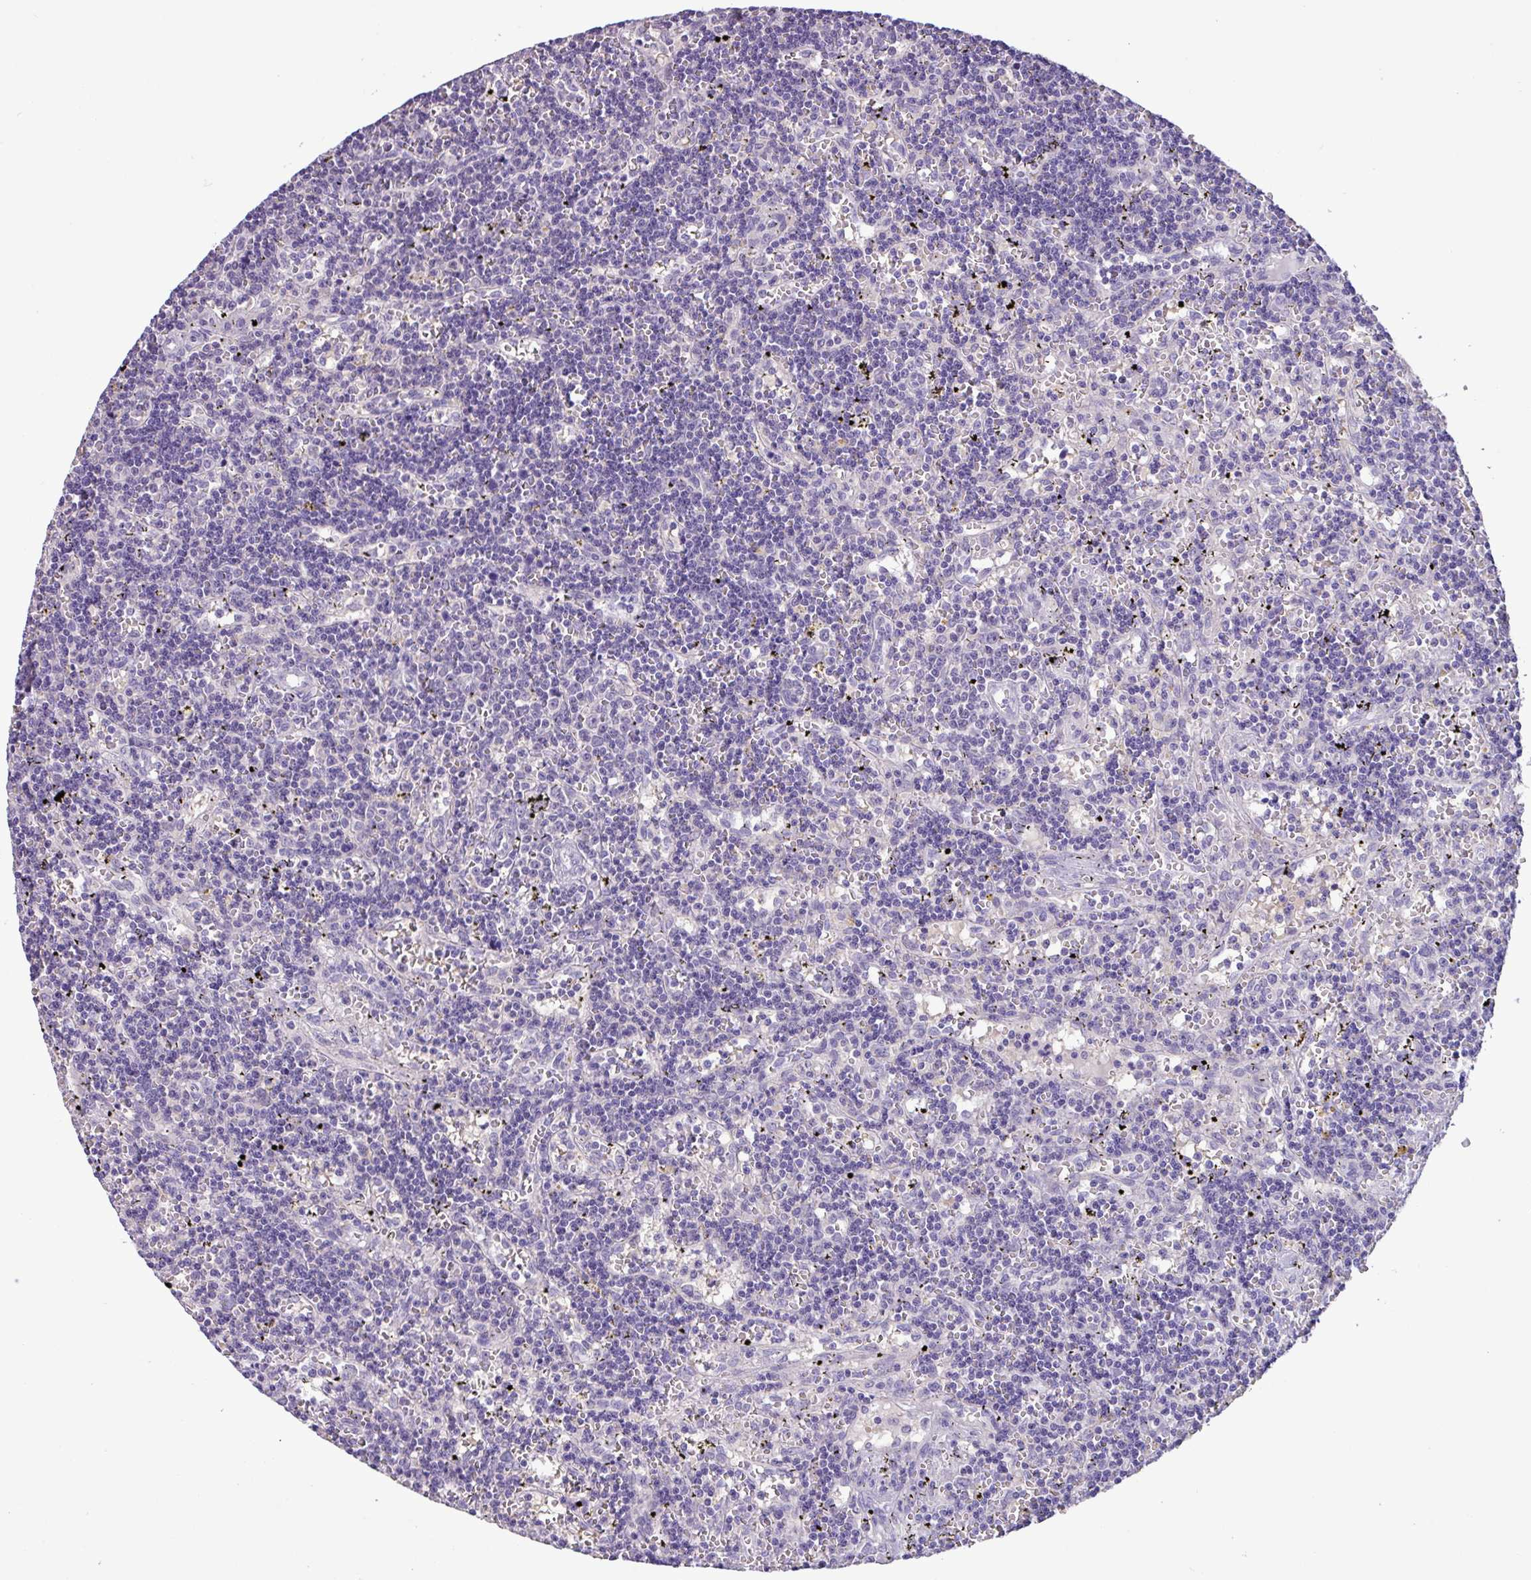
{"staining": {"intensity": "negative", "quantity": "none", "location": "none"}, "tissue": "lymphoma", "cell_type": "Tumor cells", "image_type": "cancer", "snomed": [{"axis": "morphology", "description": "Malignant lymphoma, non-Hodgkin's type, Low grade"}, {"axis": "topography", "description": "Spleen"}], "caption": "This is an IHC photomicrograph of low-grade malignant lymphoma, non-Hodgkin's type. There is no staining in tumor cells.", "gene": "PNLDC1", "patient": {"sex": "male", "age": 60}}